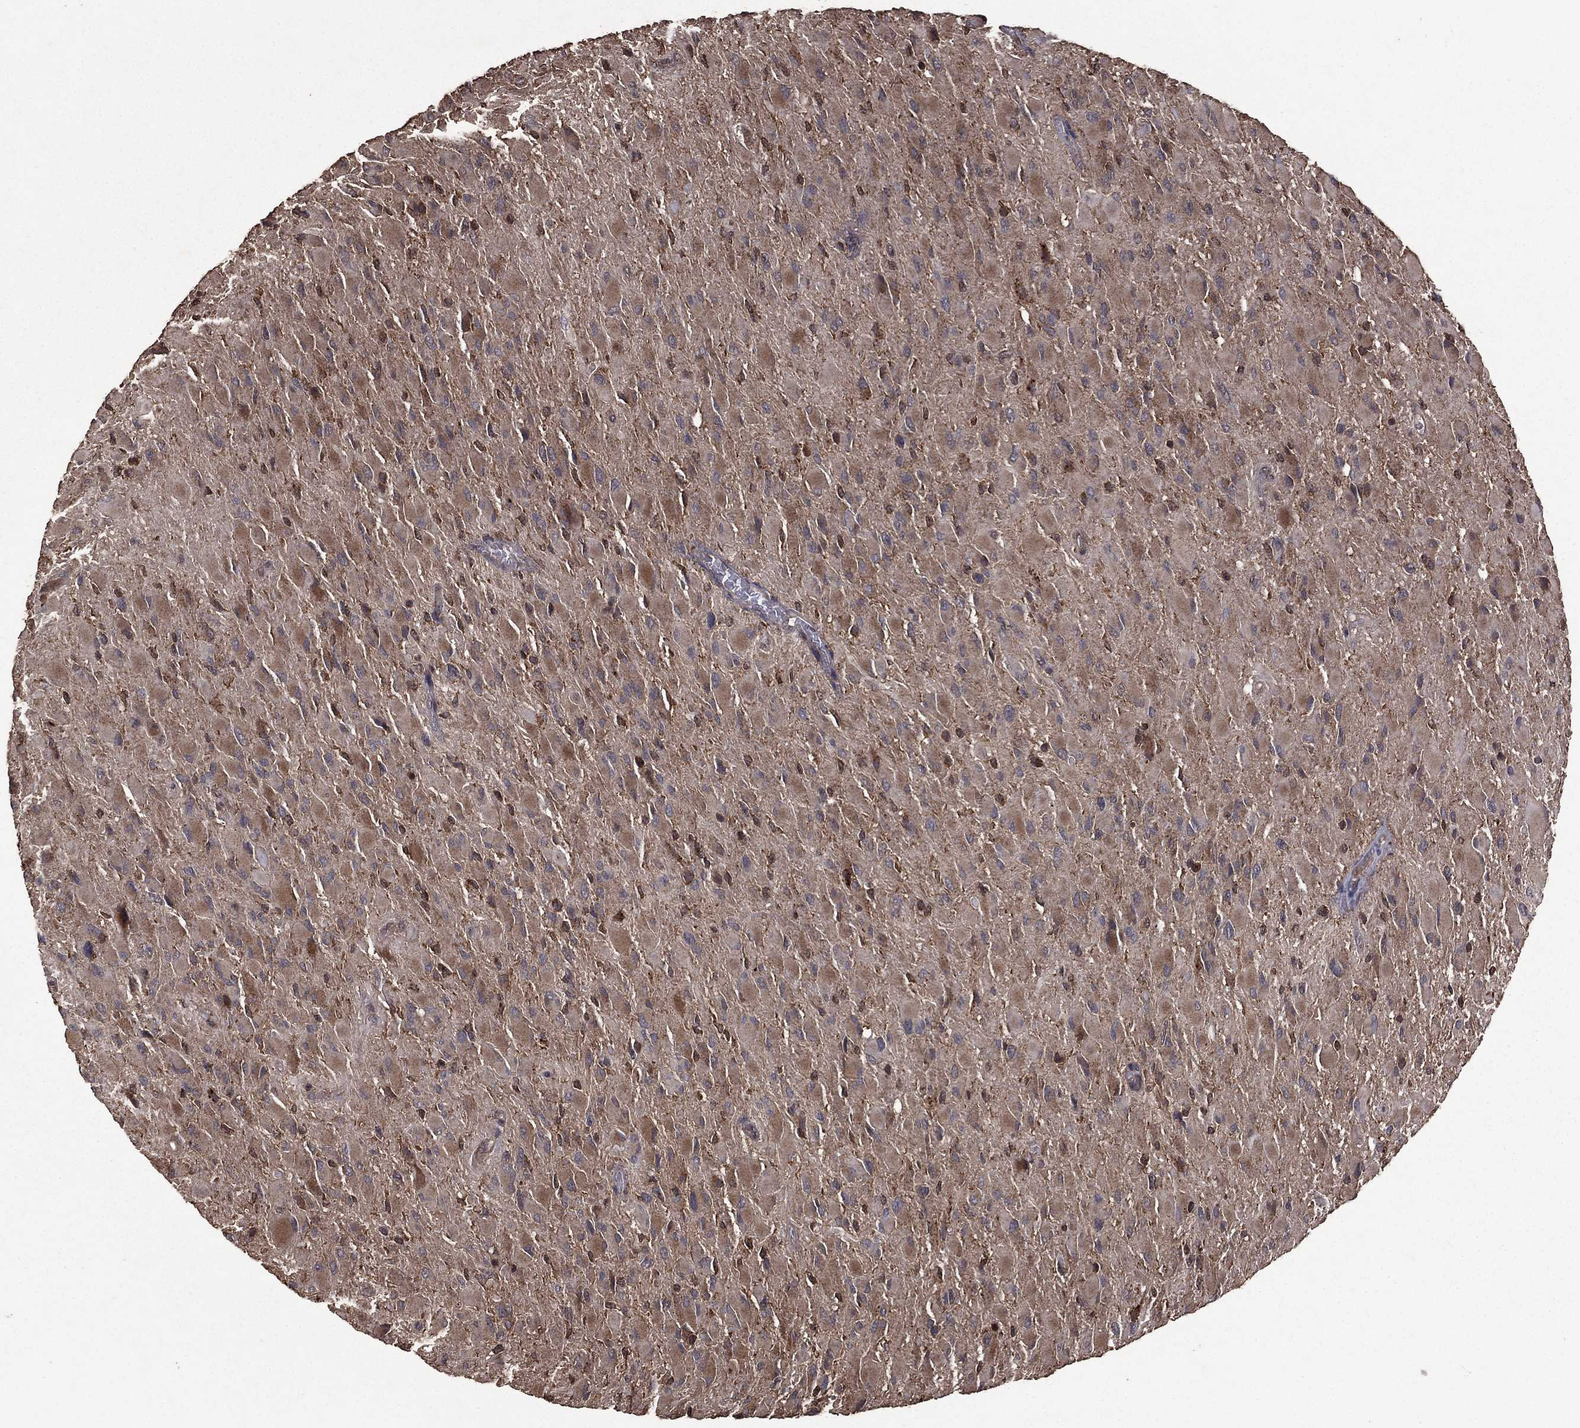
{"staining": {"intensity": "weak", "quantity": "25%-75%", "location": "cytoplasmic/membranous"}, "tissue": "glioma", "cell_type": "Tumor cells", "image_type": "cancer", "snomed": [{"axis": "morphology", "description": "Glioma, malignant, High grade"}, {"axis": "topography", "description": "Cerebral cortex"}], "caption": "Immunohistochemical staining of glioma reveals low levels of weak cytoplasmic/membranous protein expression in approximately 25%-75% of tumor cells.", "gene": "BIRC6", "patient": {"sex": "female", "age": 36}}